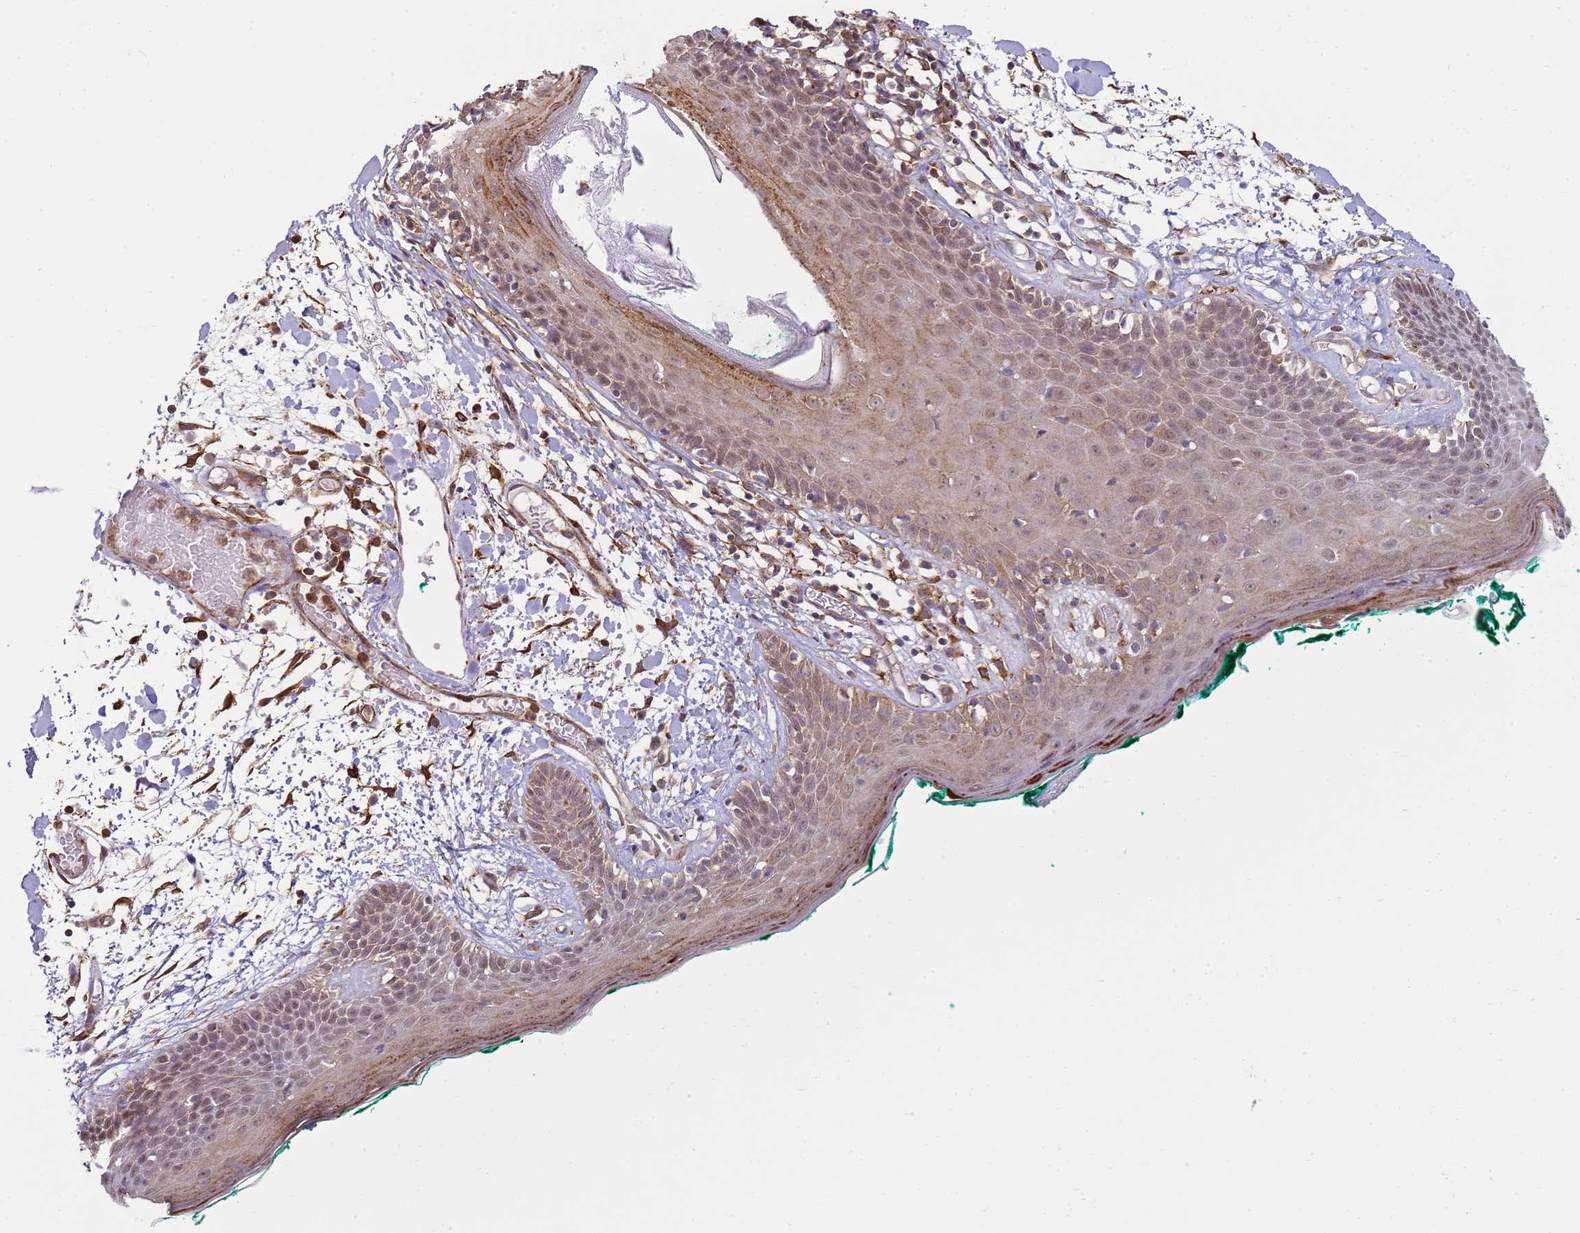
{"staining": {"intensity": "moderate", "quantity": ">75%", "location": "cytoplasmic/membranous"}, "tissue": "skin", "cell_type": "Fibroblasts", "image_type": "normal", "snomed": [{"axis": "morphology", "description": "Normal tissue, NOS"}, {"axis": "topography", "description": "Skin"}], "caption": "A photomicrograph showing moderate cytoplasmic/membranous expression in approximately >75% of fibroblasts in unremarkable skin, as visualized by brown immunohistochemical staining.", "gene": "GABRE", "patient": {"sex": "male", "age": 79}}